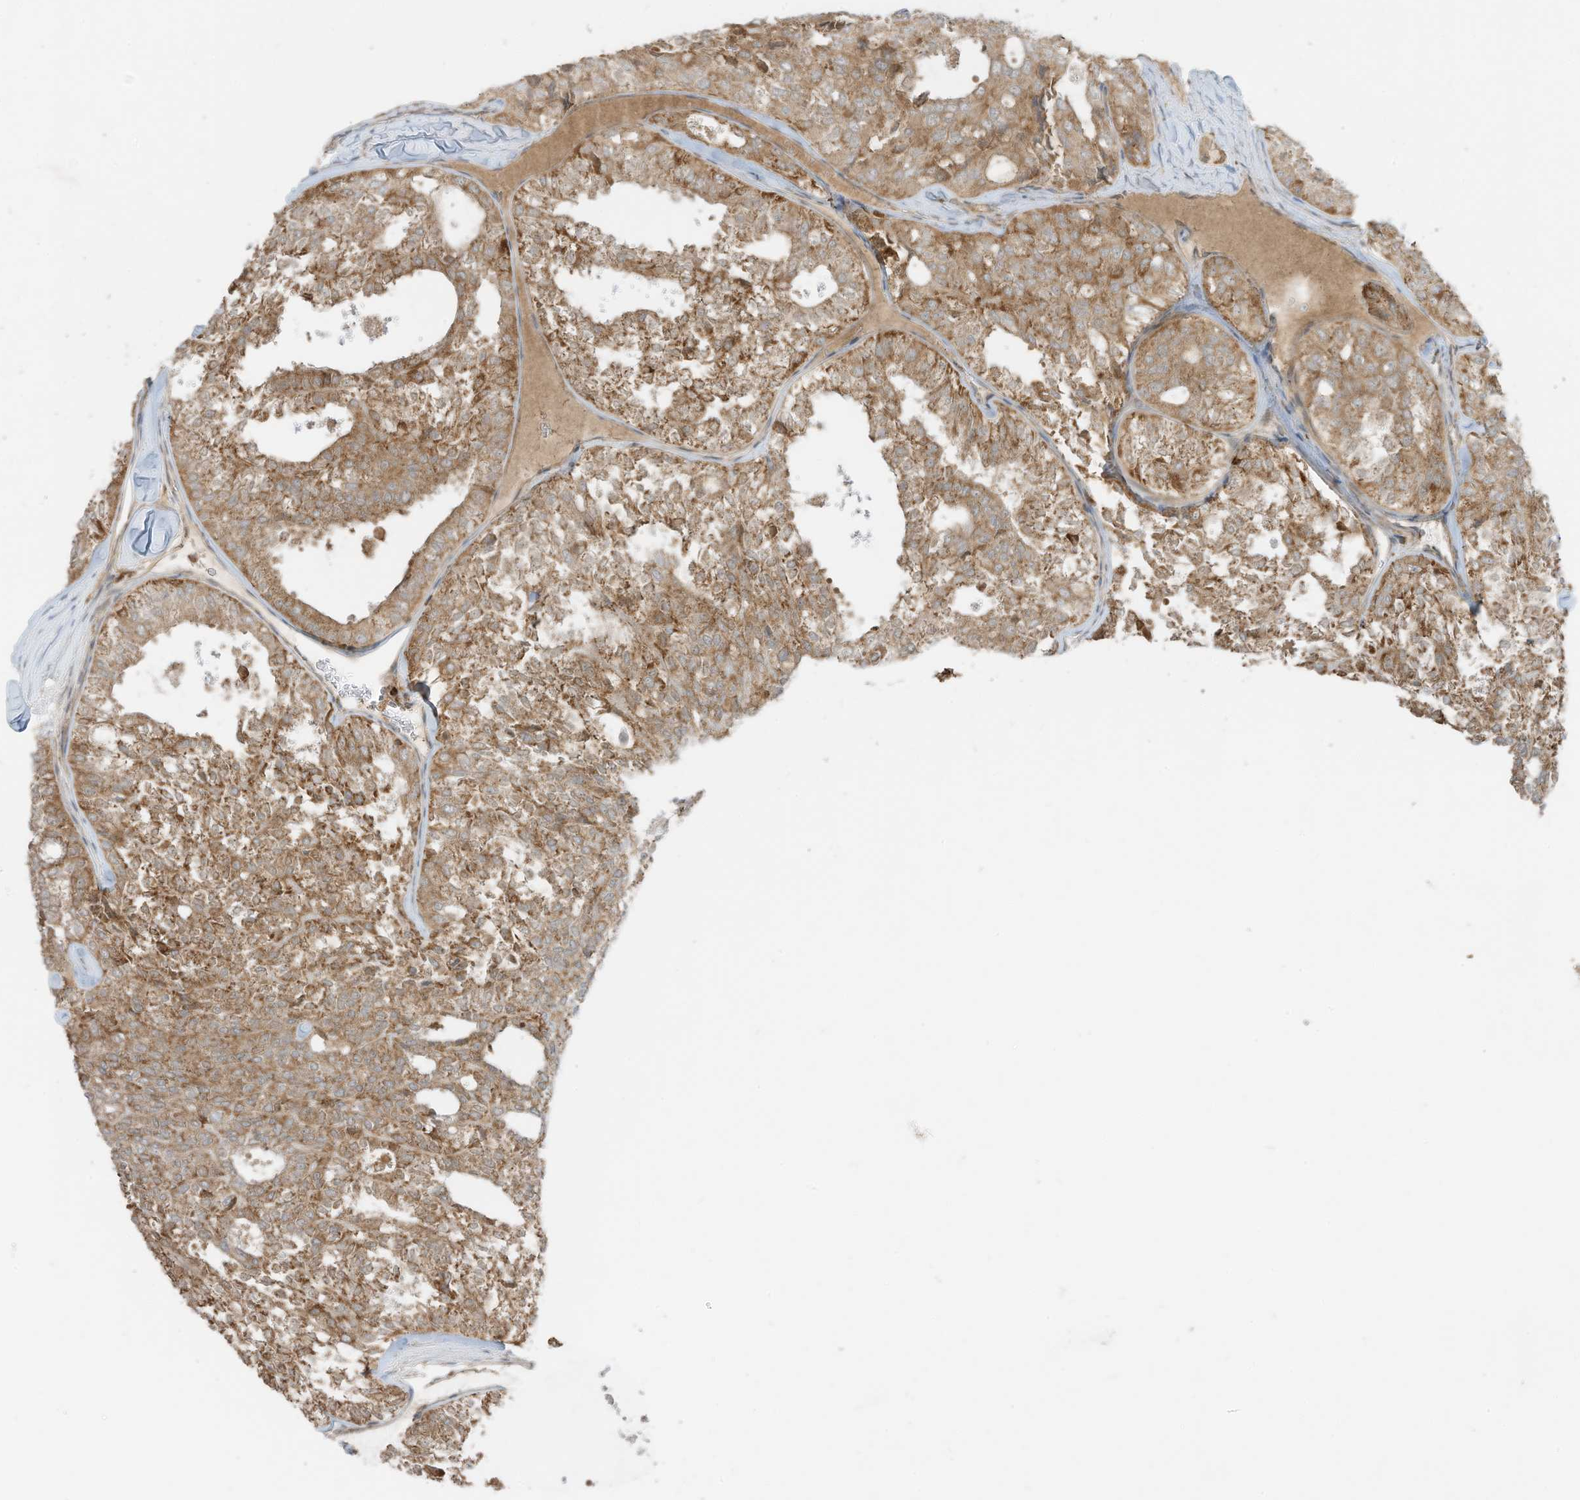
{"staining": {"intensity": "moderate", "quantity": ">75%", "location": "cytoplasmic/membranous"}, "tissue": "thyroid cancer", "cell_type": "Tumor cells", "image_type": "cancer", "snomed": [{"axis": "morphology", "description": "Follicular adenoma carcinoma, NOS"}, {"axis": "topography", "description": "Thyroid gland"}], "caption": "Moderate cytoplasmic/membranous protein positivity is seen in about >75% of tumor cells in follicular adenoma carcinoma (thyroid).", "gene": "SLC25A12", "patient": {"sex": "male", "age": 75}}